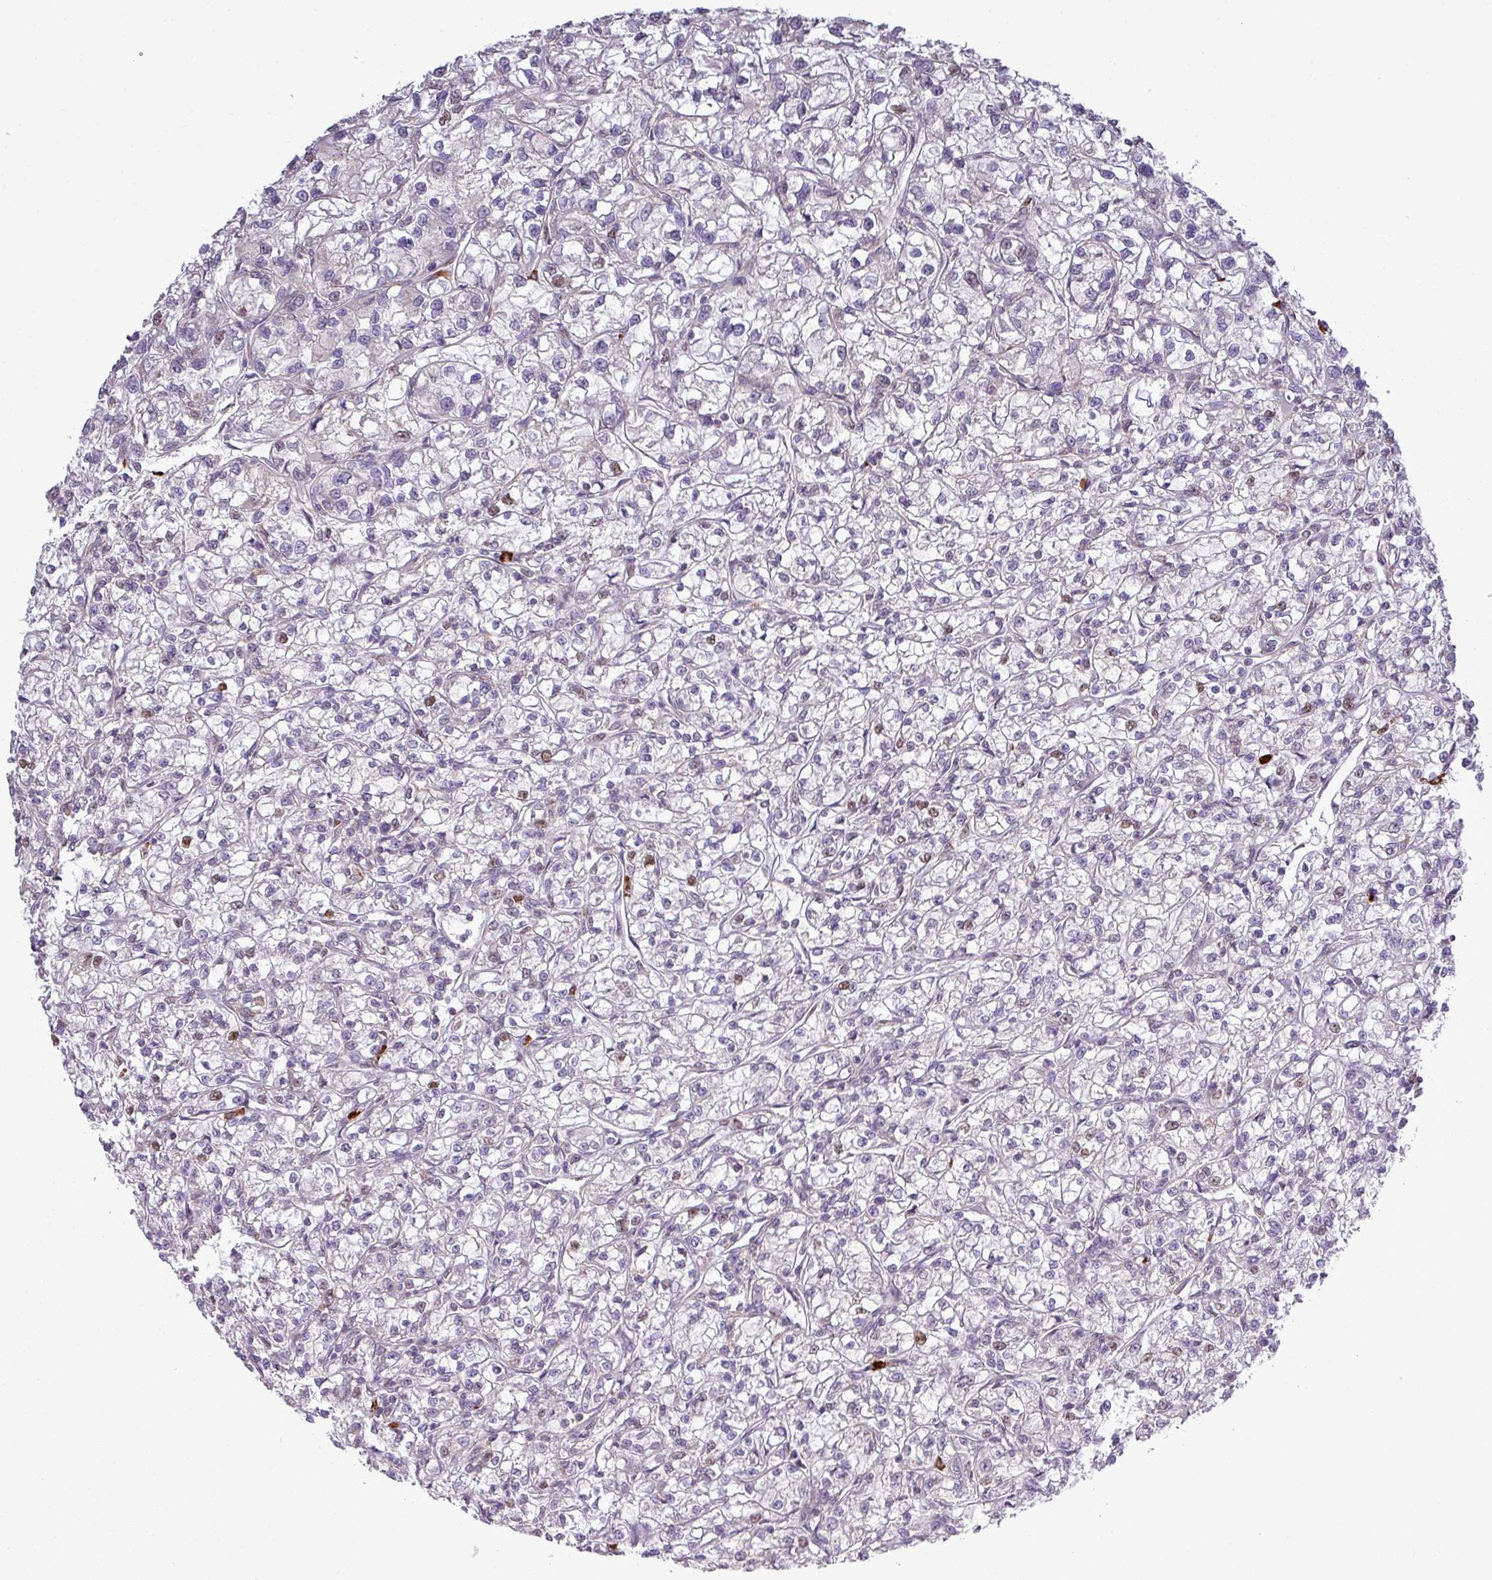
{"staining": {"intensity": "negative", "quantity": "none", "location": "none"}, "tissue": "renal cancer", "cell_type": "Tumor cells", "image_type": "cancer", "snomed": [{"axis": "morphology", "description": "Adenocarcinoma, NOS"}, {"axis": "topography", "description": "Kidney"}], "caption": "Protein analysis of renal cancer displays no significant expression in tumor cells.", "gene": "TPRA1", "patient": {"sex": "female", "age": 59}}